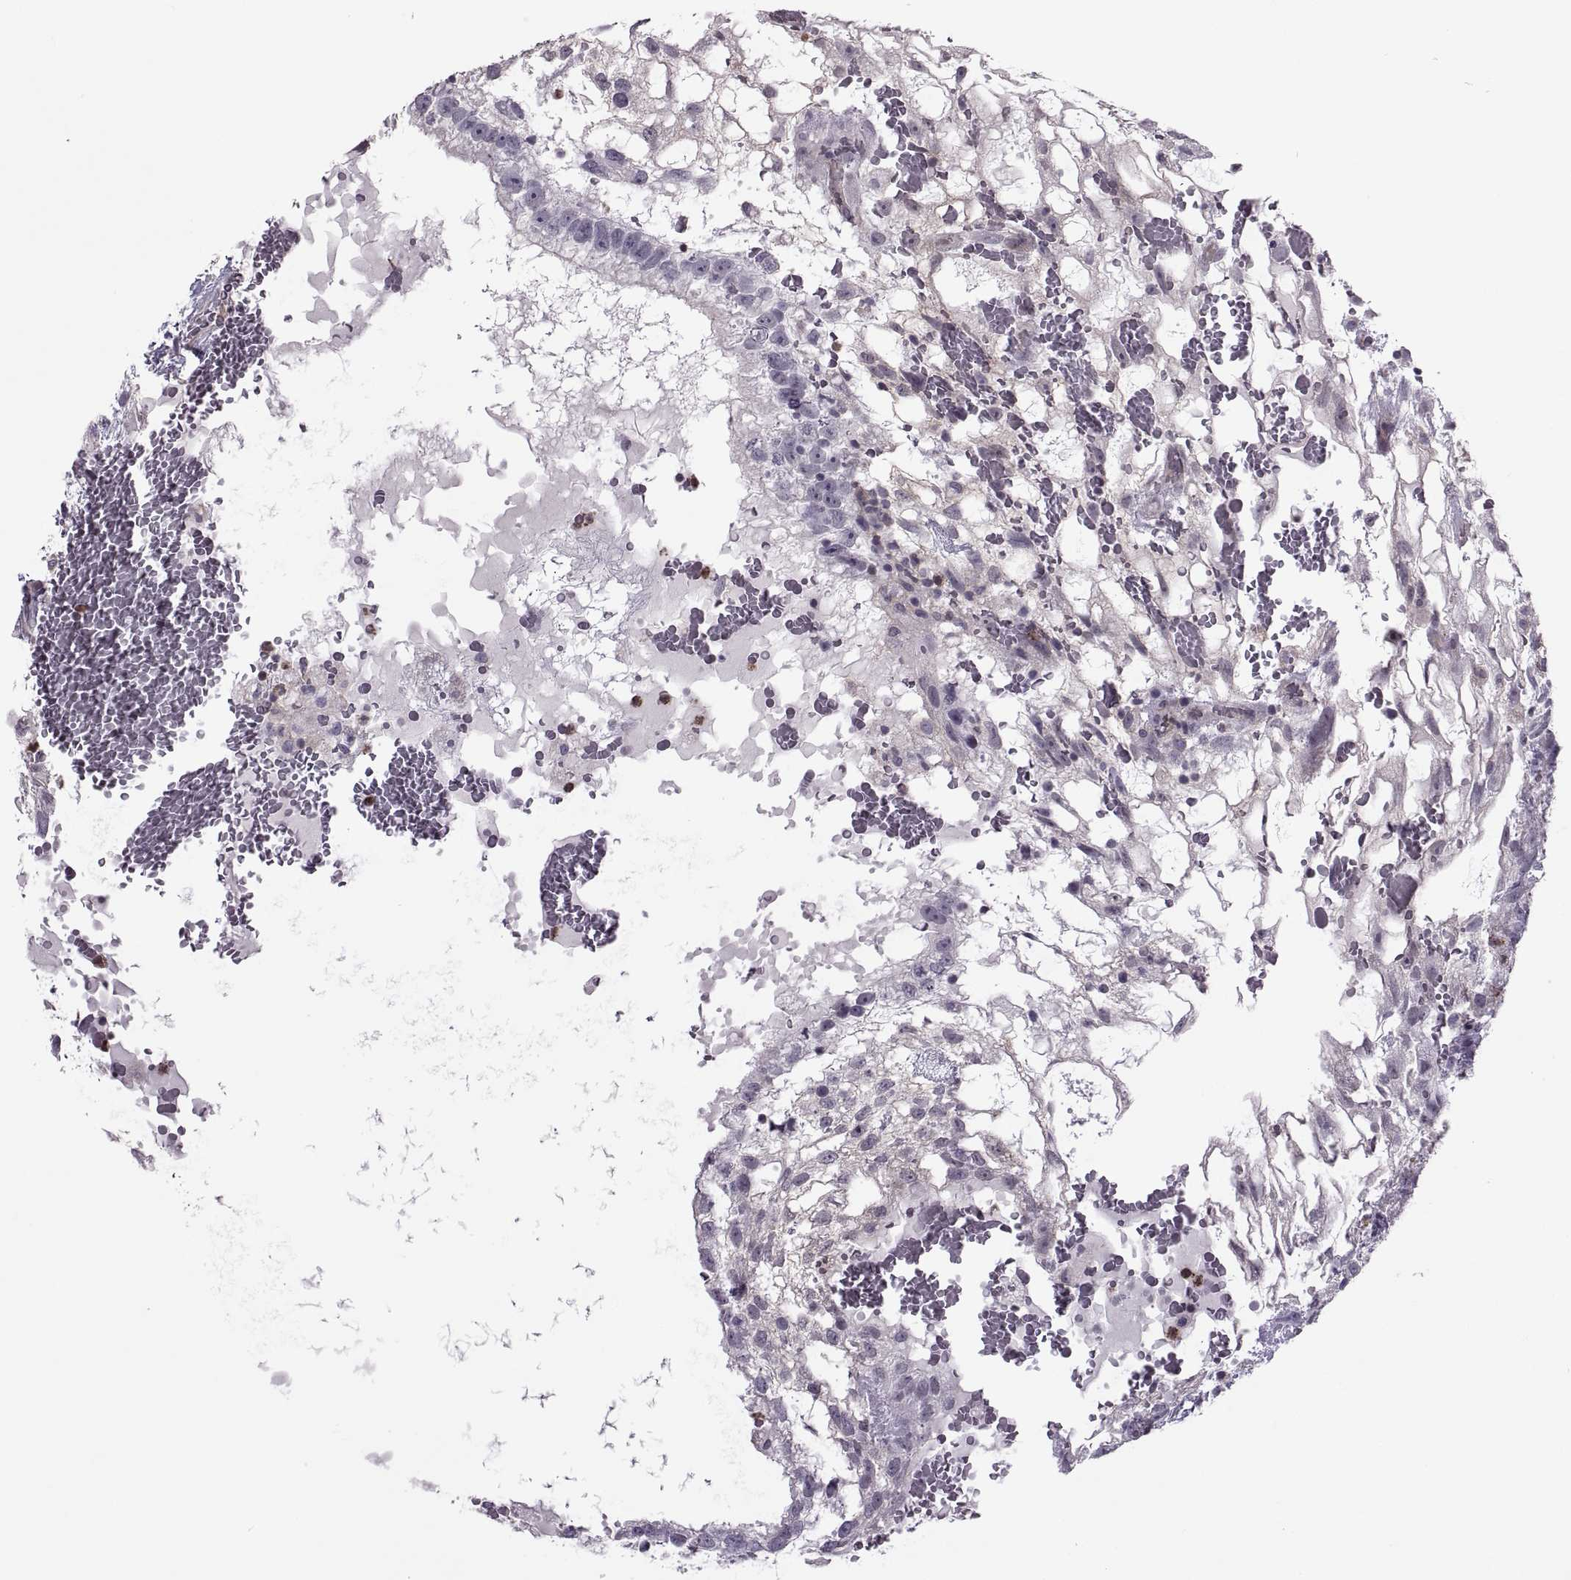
{"staining": {"intensity": "negative", "quantity": "none", "location": "none"}, "tissue": "testis cancer", "cell_type": "Tumor cells", "image_type": "cancer", "snomed": [{"axis": "morphology", "description": "Normal tissue, NOS"}, {"axis": "morphology", "description": "Carcinoma, Embryonal, NOS"}, {"axis": "topography", "description": "Testis"}], "caption": "An image of human testis cancer is negative for staining in tumor cells.", "gene": "ODF3", "patient": {"sex": "male", "age": 32}}